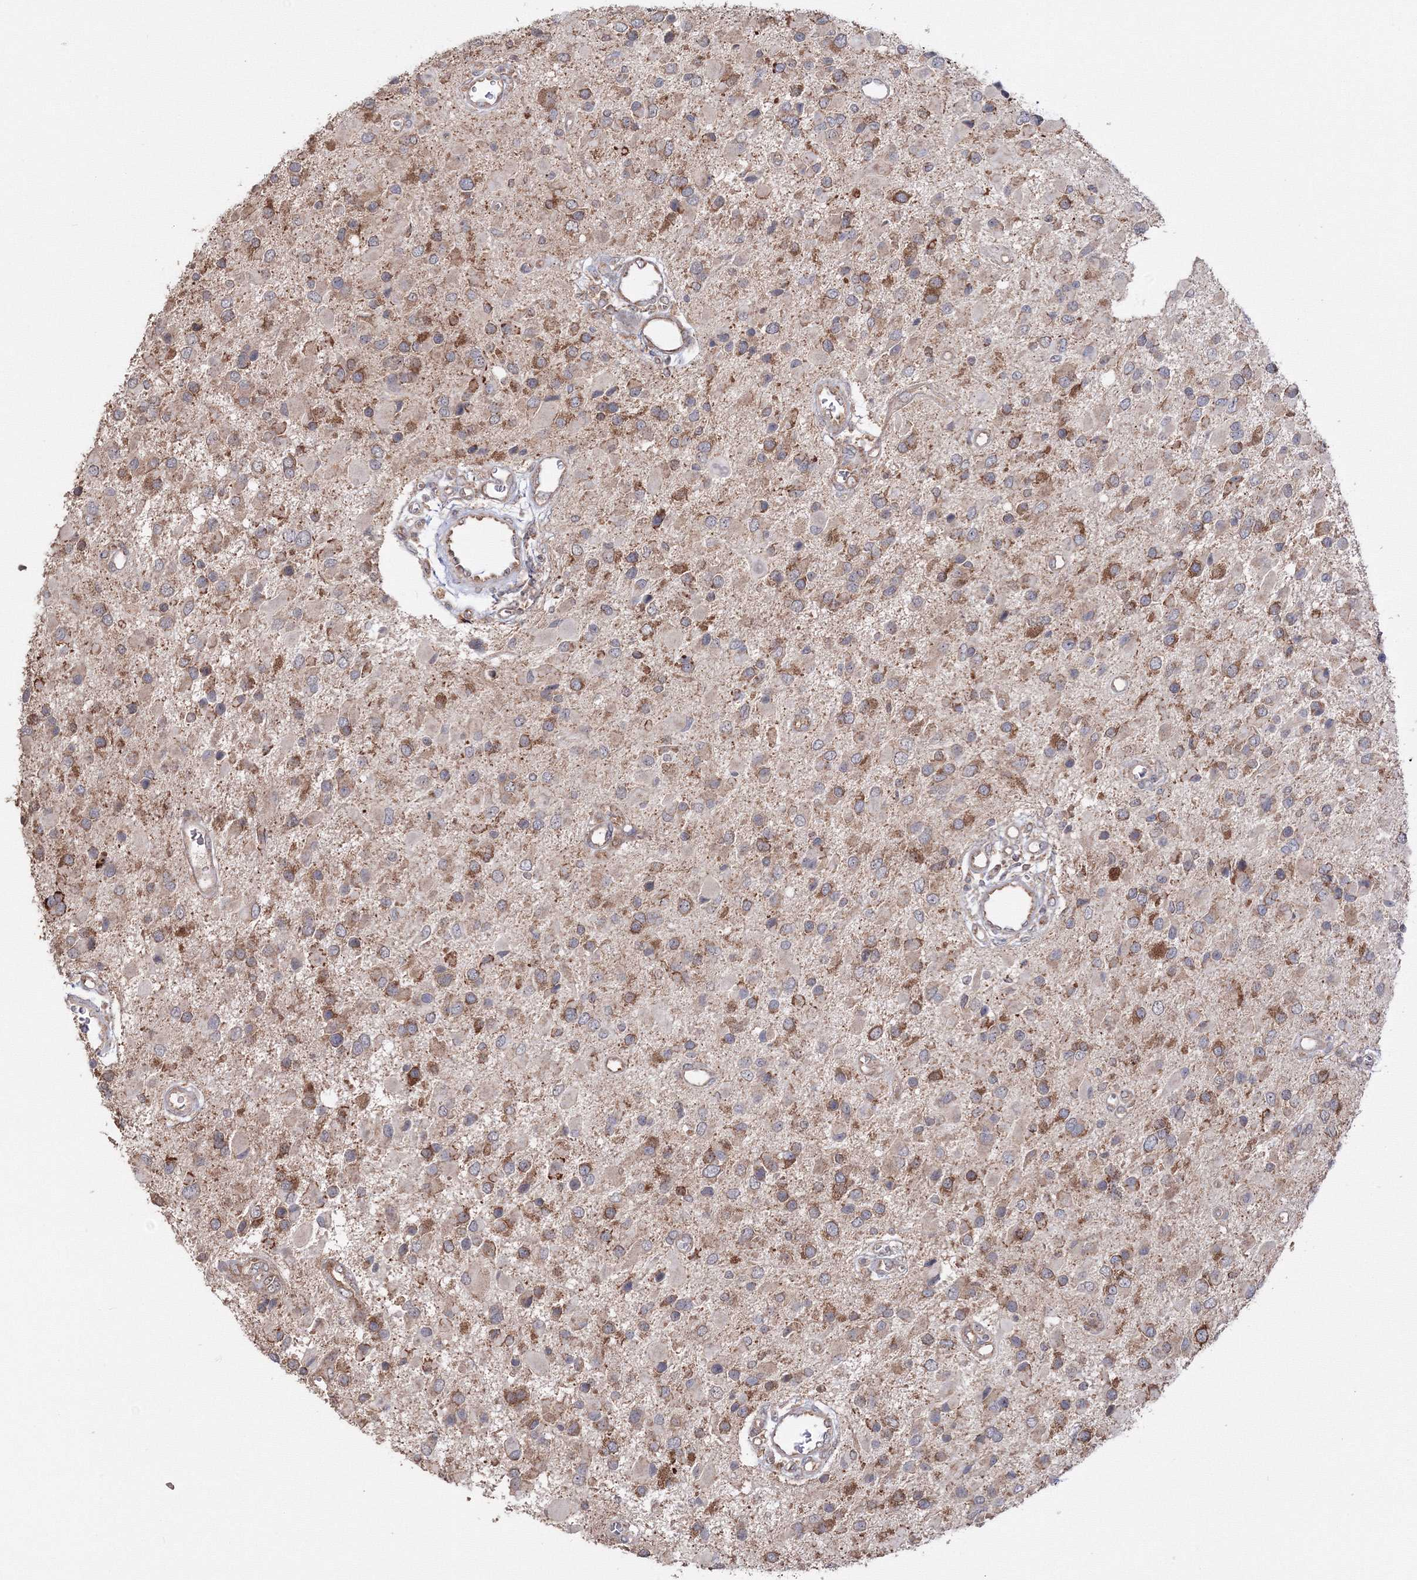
{"staining": {"intensity": "moderate", "quantity": "25%-75%", "location": "cytoplasmic/membranous"}, "tissue": "glioma", "cell_type": "Tumor cells", "image_type": "cancer", "snomed": [{"axis": "morphology", "description": "Glioma, malignant, High grade"}, {"axis": "topography", "description": "Brain"}], "caption": "This is a histology image of immunohistochemistry staining of glioma, which shows moderate staining in the cytoplasmic/membranous of tumor cells.", "gene": "PEX13", "patient": {"sex": "male", "age": 53}}